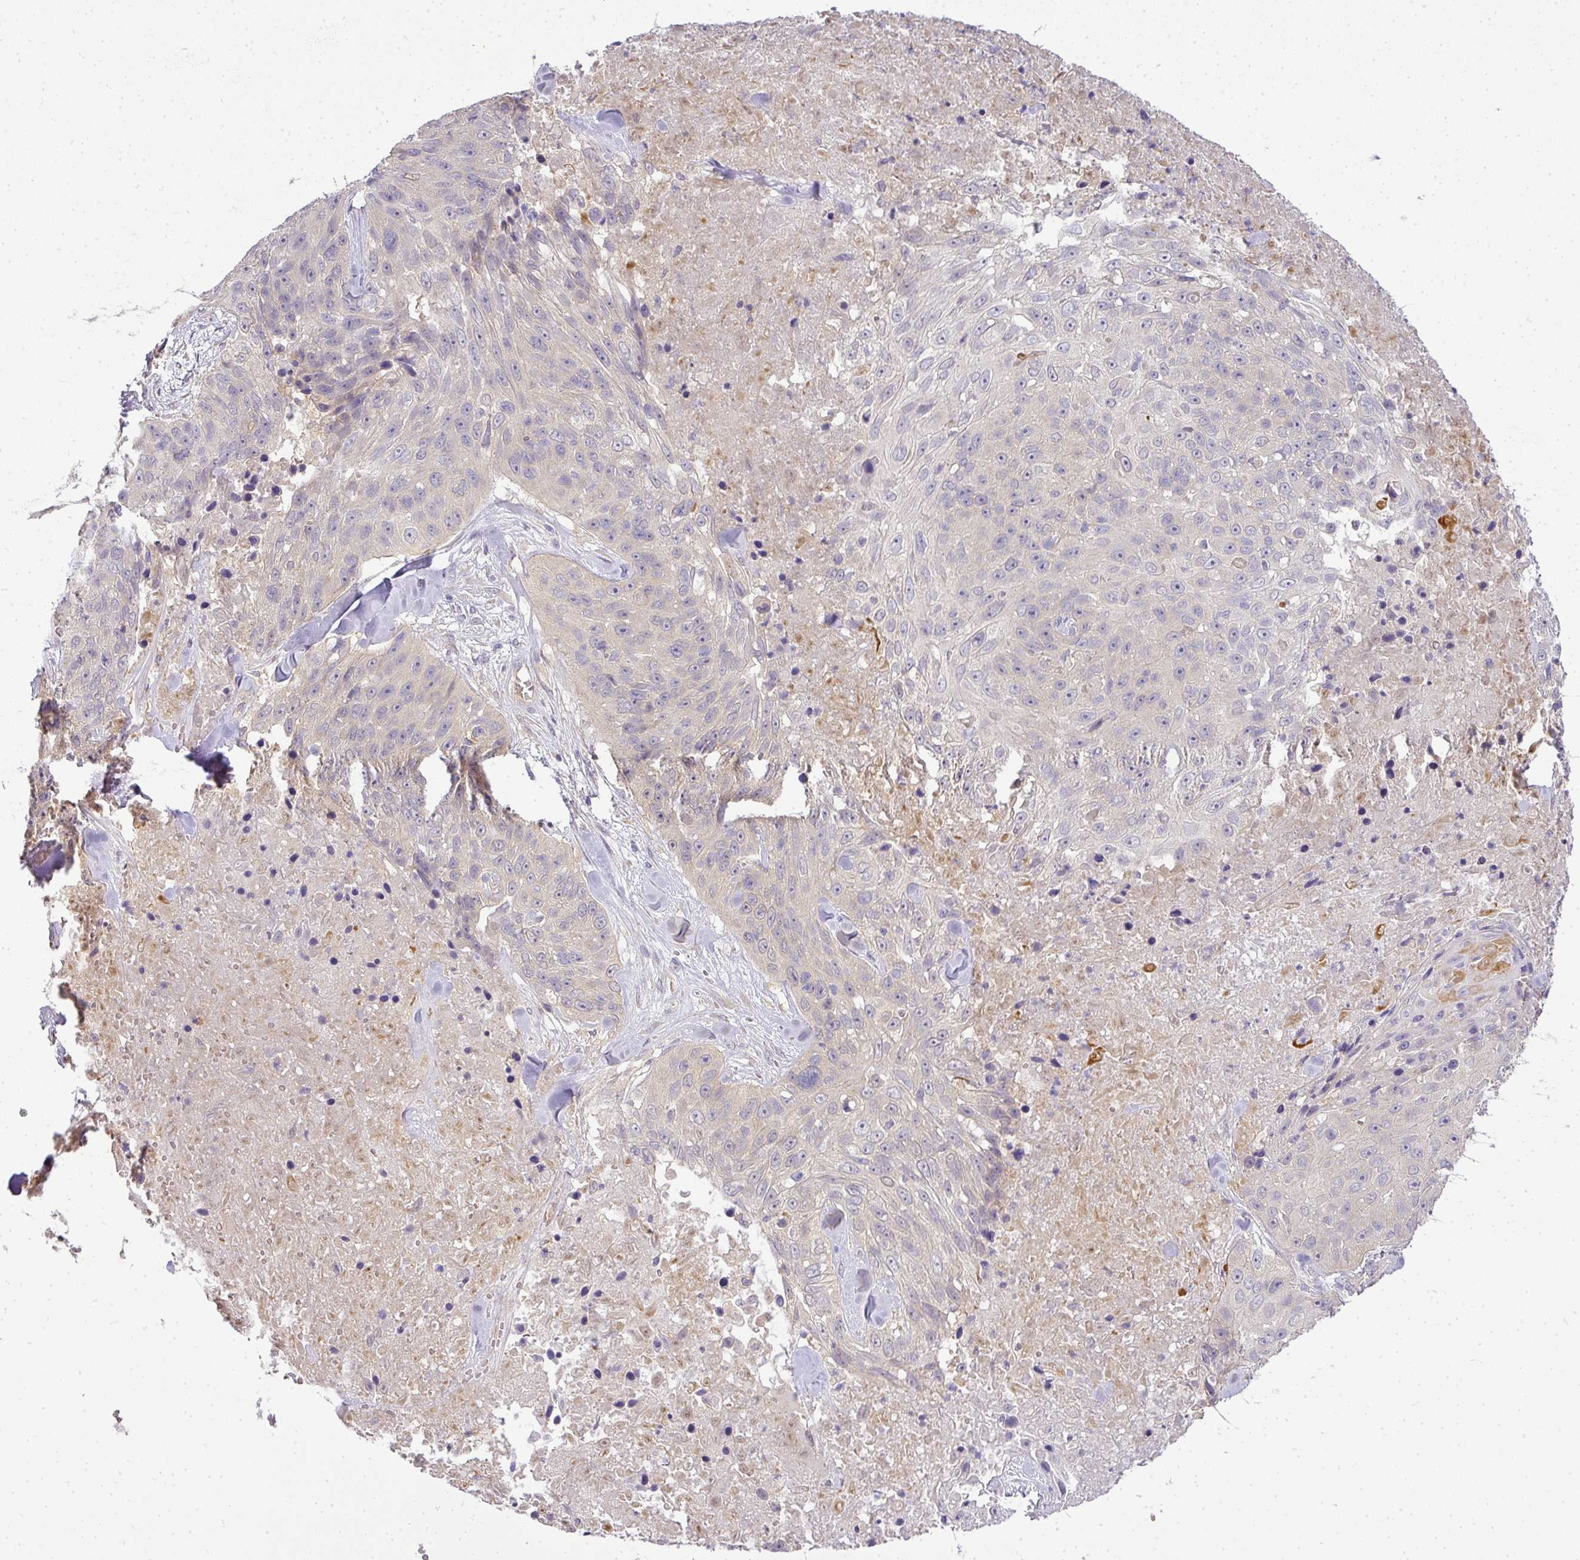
{"staining": {"intensity": "negative", "quantity": "none", "location": "none"}, "tissue": "skin cancer", "cell_type": "Tumor cells", "image_type": "cancer", "snomed": [{"axis": "morphology", "description": "Squamous cell carcinoma, NOS"}, {"axis": "topography", "description": "Skin"}], "caption": "The histopathology image shows no significant staining in tumor cells of skin cancer (squamous cell carcinoma).", "gene": "ADH5", "patient": {"sex": "female", "age": 87}}